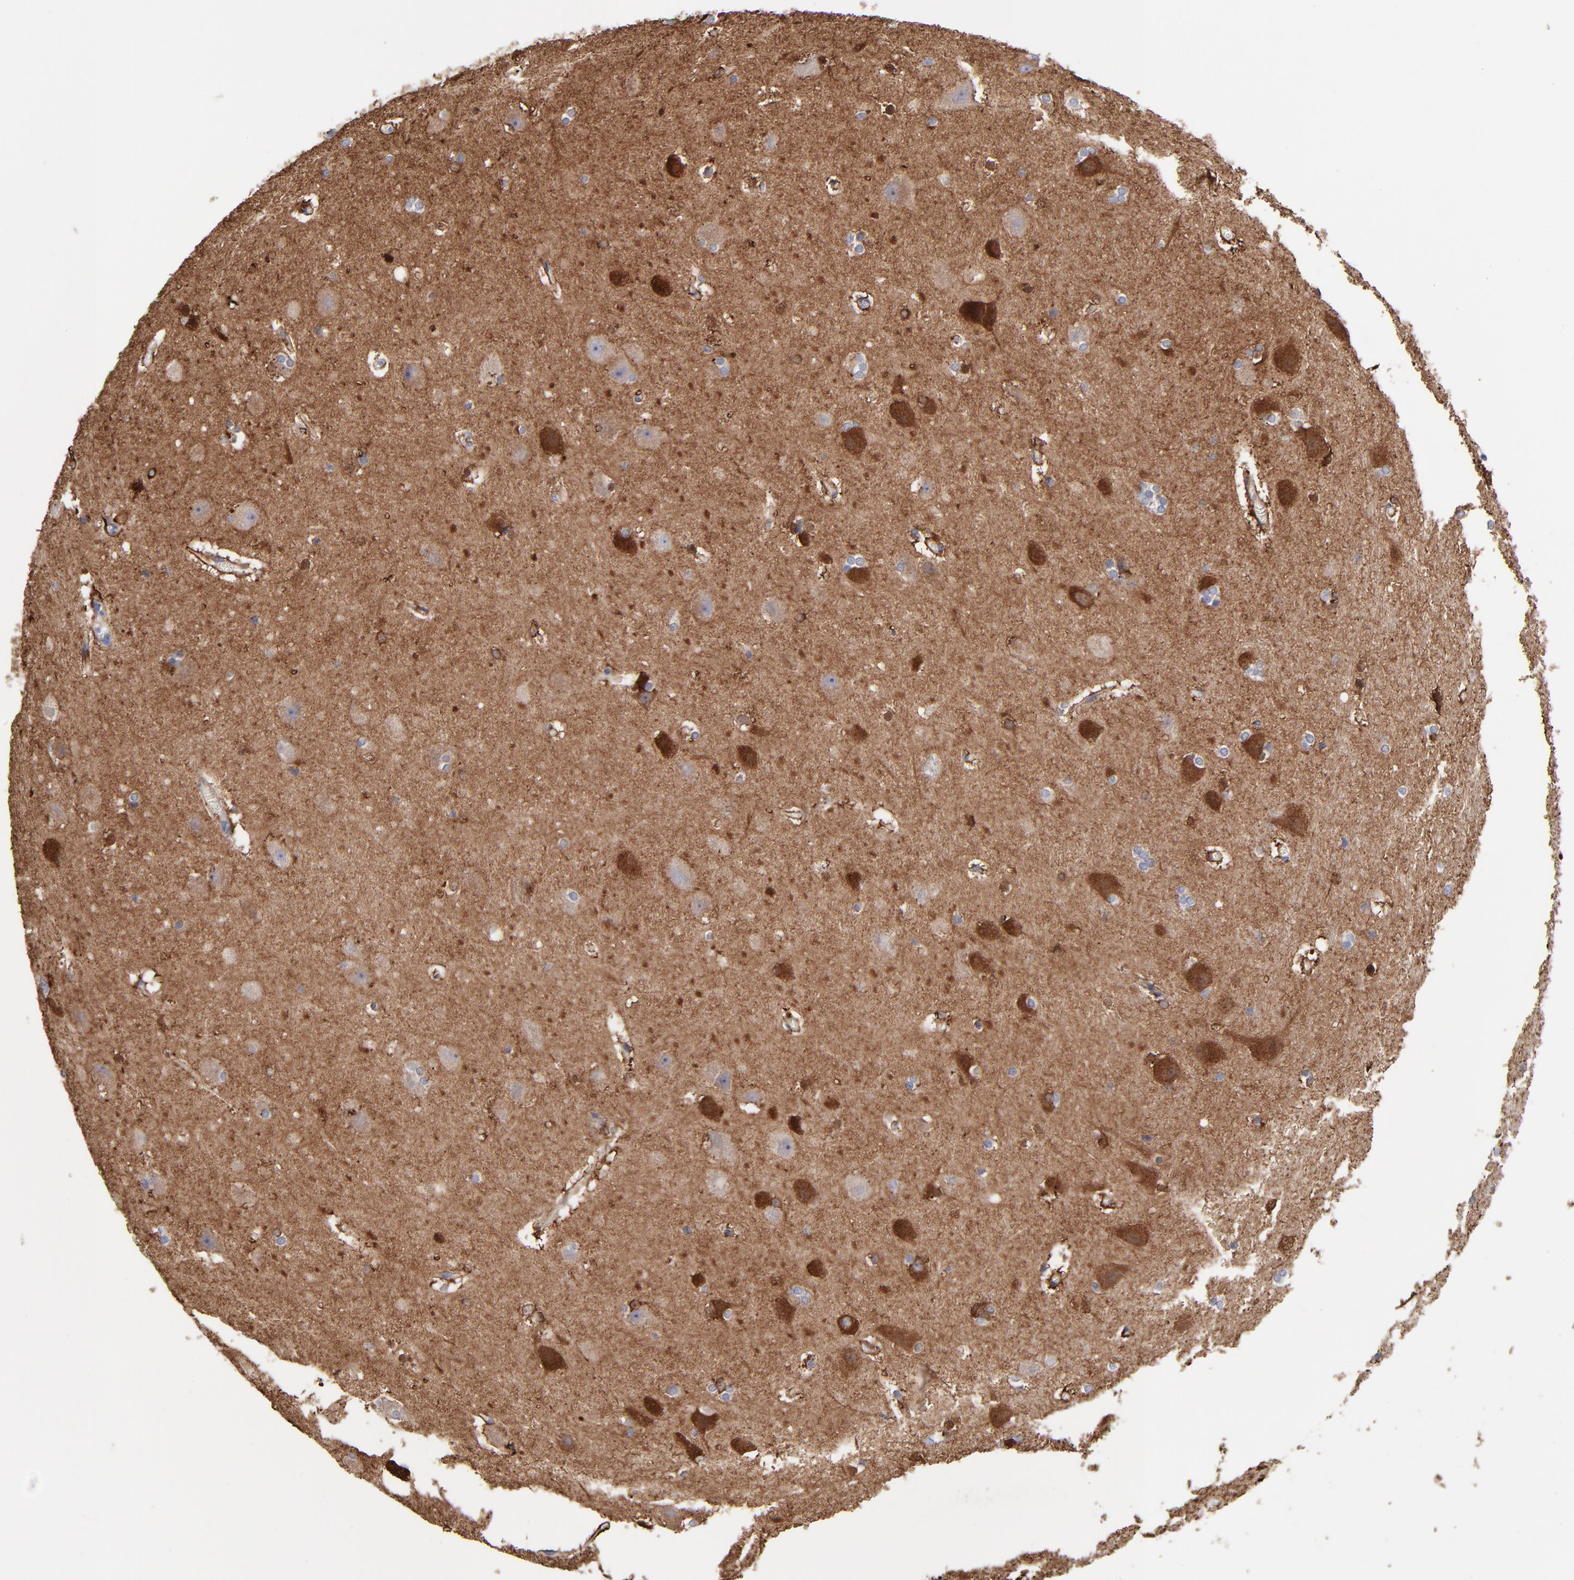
{"staining": {"intensity": "negative", "quantity": "none", "location": "none"}, "tissue": "hippocampus", "cell_type": "Glial cells", "image_type": "normal", "snomed": [{"axis": "morphology", "description": "Normal tissue, NOS"}, {"axis": "topography", "description": "Hippocampus"}], "caption": "The IHC micrograph has no significant expression in glial cells of hippocampus.", "gene": "CILP", "patient": {"sex": "female", "age": 19}}